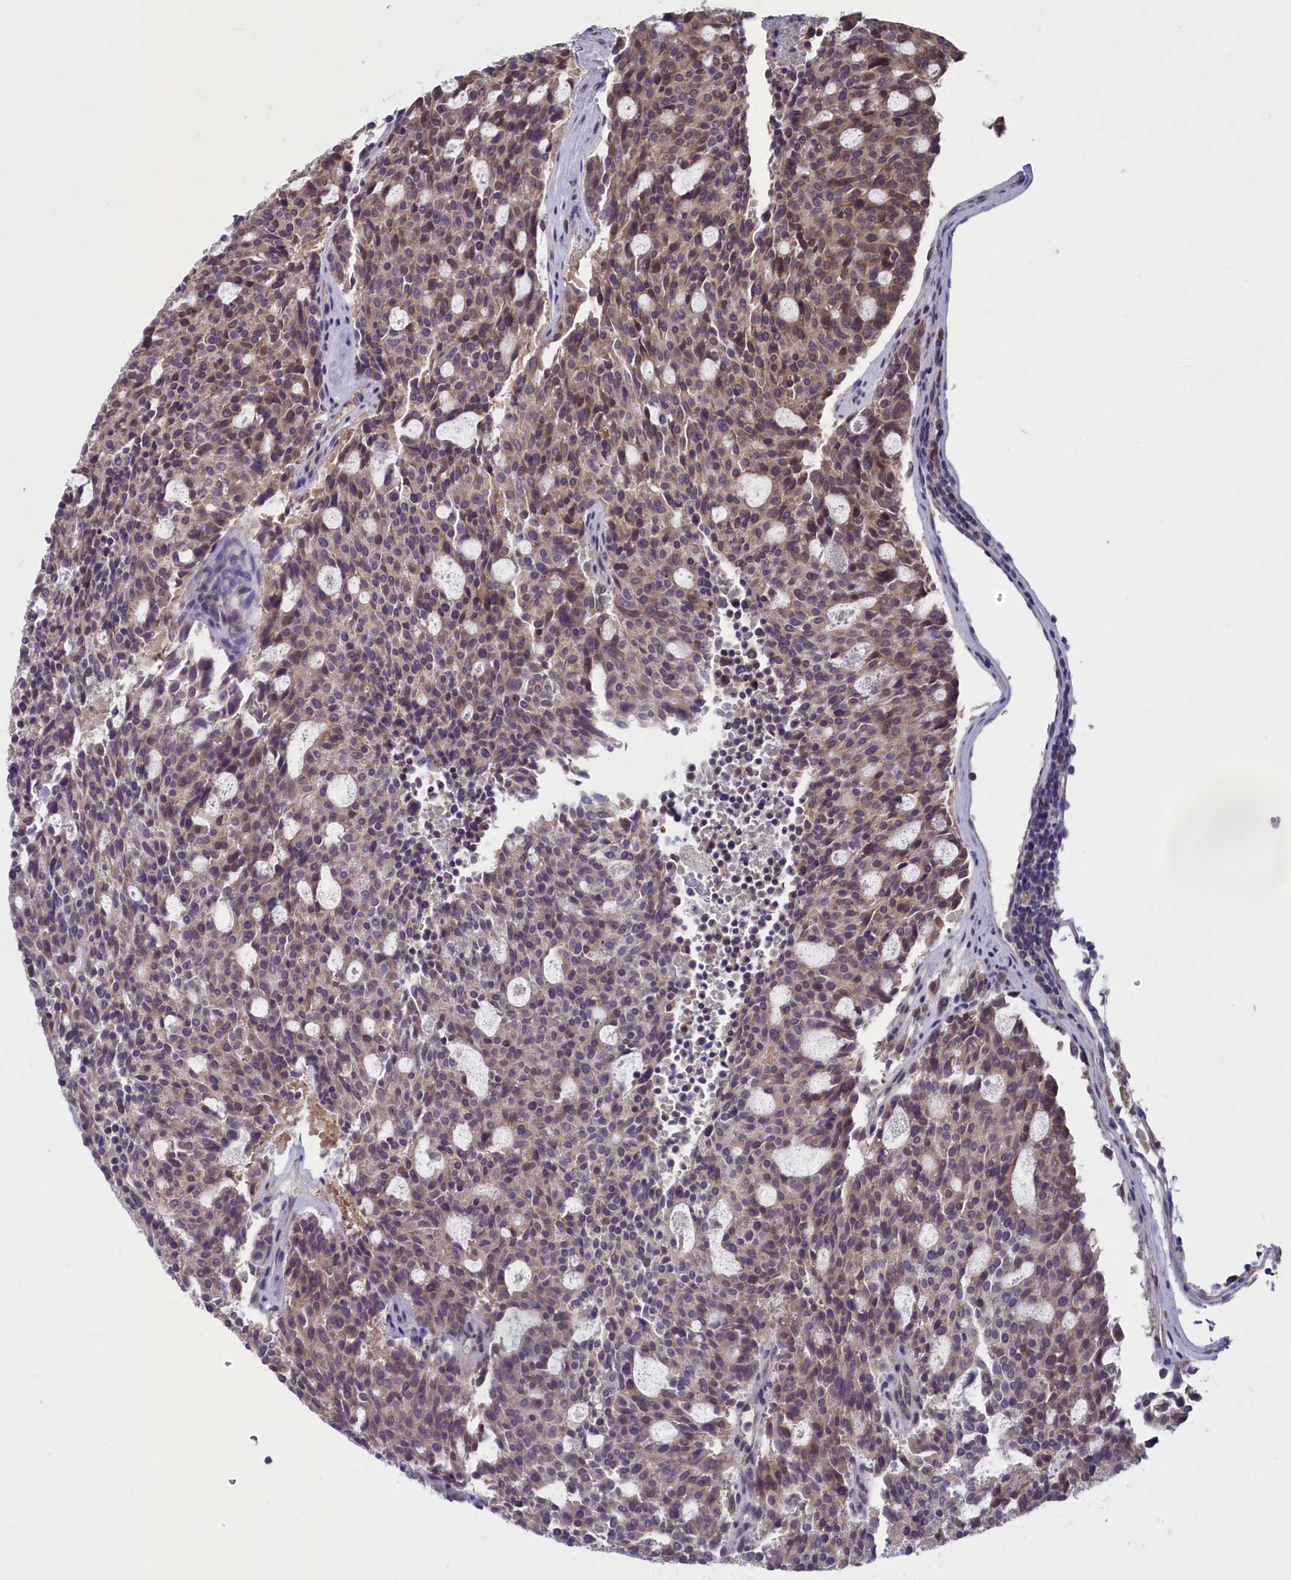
{"staining": {"intensity": "weak", "quantity": "25%-75%", "location": "cytoplasmic/membranous"}, "tissue": "carcinoid", "cell_type": "Tumor cells", "image_type": "cancer", "snomed": [{"axis": "morphology", "description": "Carcinoid, malignant, NOS"}, {"axis": "topography", "description": "Pancreas"}], "caption": "DAB immunohistochemical staining of human carcinoid shows weak cytoplasmic/membranous protein staining in approximately 25%-75% of tumor cells.", "gene": "MRI1", "patient": {"sex": "female", "age": 54}}